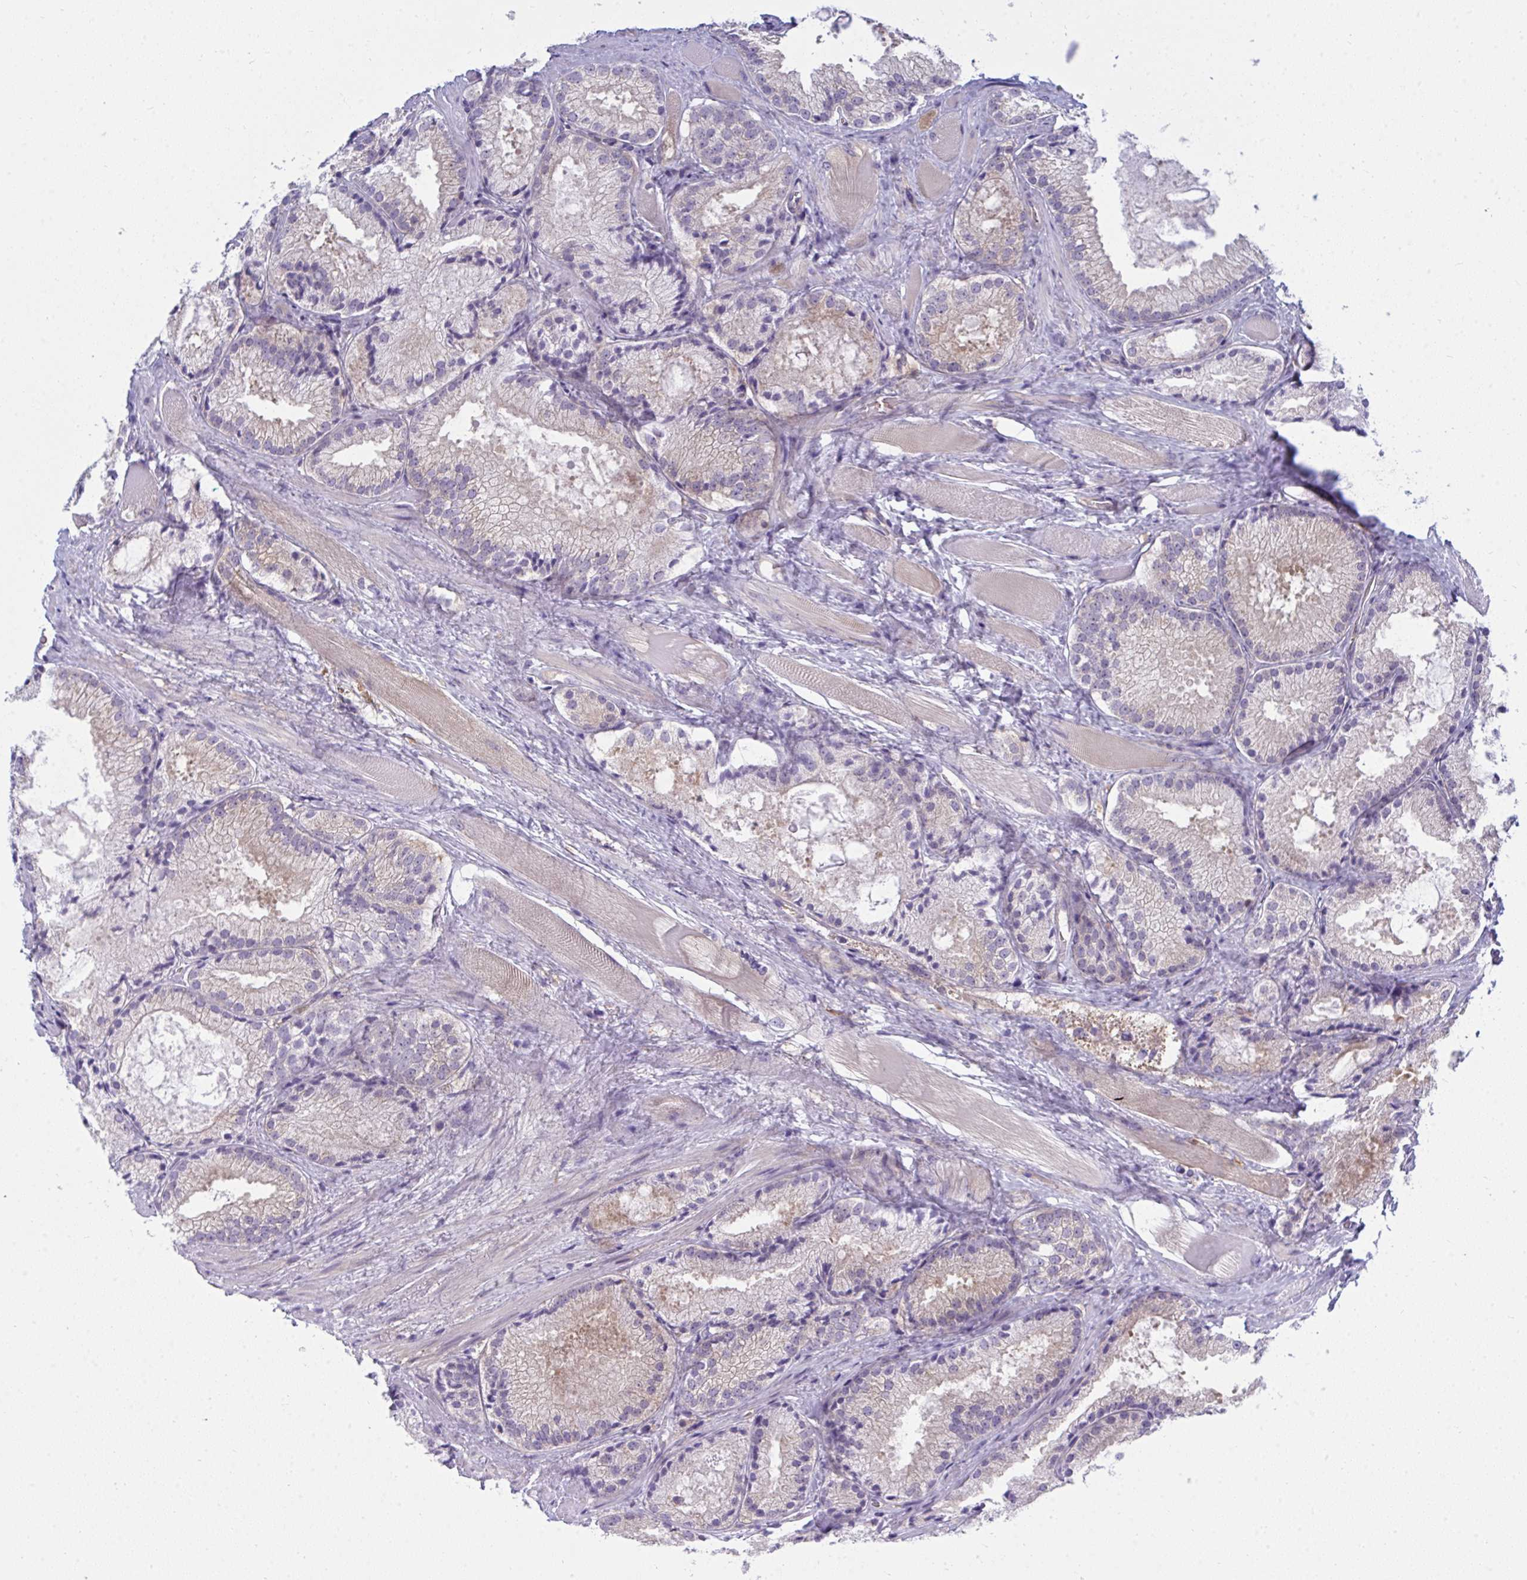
{"staining": {"intensity": "moderate", "quantity": "<25%", "location": "cytoplasmic/membranous"}, "tissue": "prostate cancer", "cell_type": "Tumor cells", "image_type": "cancer", "snomed": [{"axis": "morphology", "description": "Adenocarcinoma, High grade"}, {"axis": "topography", "description": "Prostate"}], "caption": "Immunohistochemistry photomicrograph of neoplastic tissue: human prostate high-grade adenocarcinoma stained using immunohistochemistry (IHC) displays low levels of moderate protein expression localized specifically in the cytoplasmic/membranous of tumor cells, appearing as a cytoplasmic/membranous brown color.", "gene": "SLC30A6", "patient": {"sex": "male", "age": 68}}